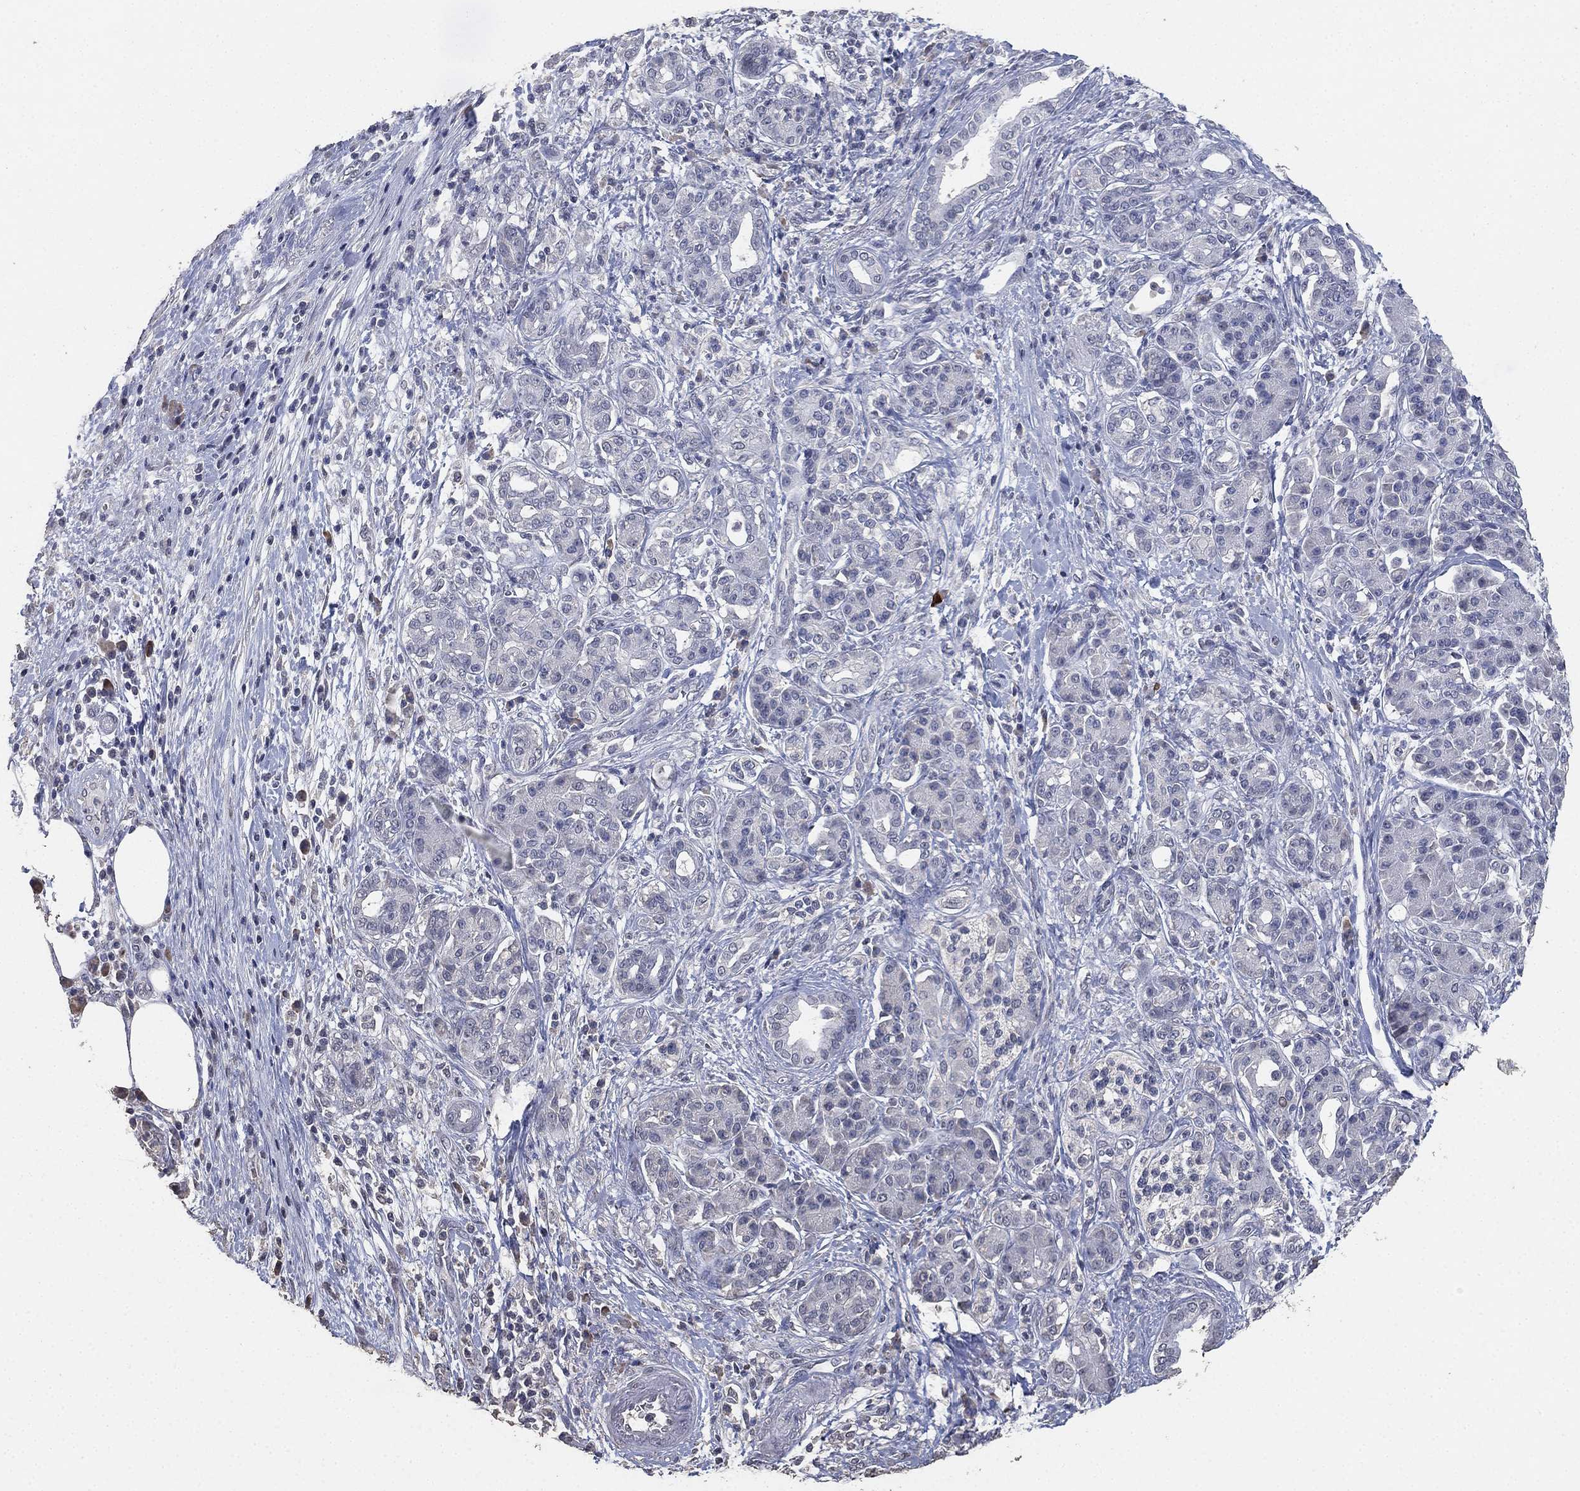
{"staining": {"intensity": "negative", "quantity": "none", "location": "none"}, "tissue": "pancreatic cancer", "cell_type": "Tumor cells", "image_type": "cancer", "snomed": [{"axis": "morphology", "description": "Adenocarcinoma, NOS"}, {"axis": "topography", "description": "Pancreas"}], "caption": "This is an immunohistochemistry image of human pancreatic cancer (adenocarcinoma). There is no staining in tumor cells.", "gene": "DSG1", "patient": {"sex": "female", "age": 73}}